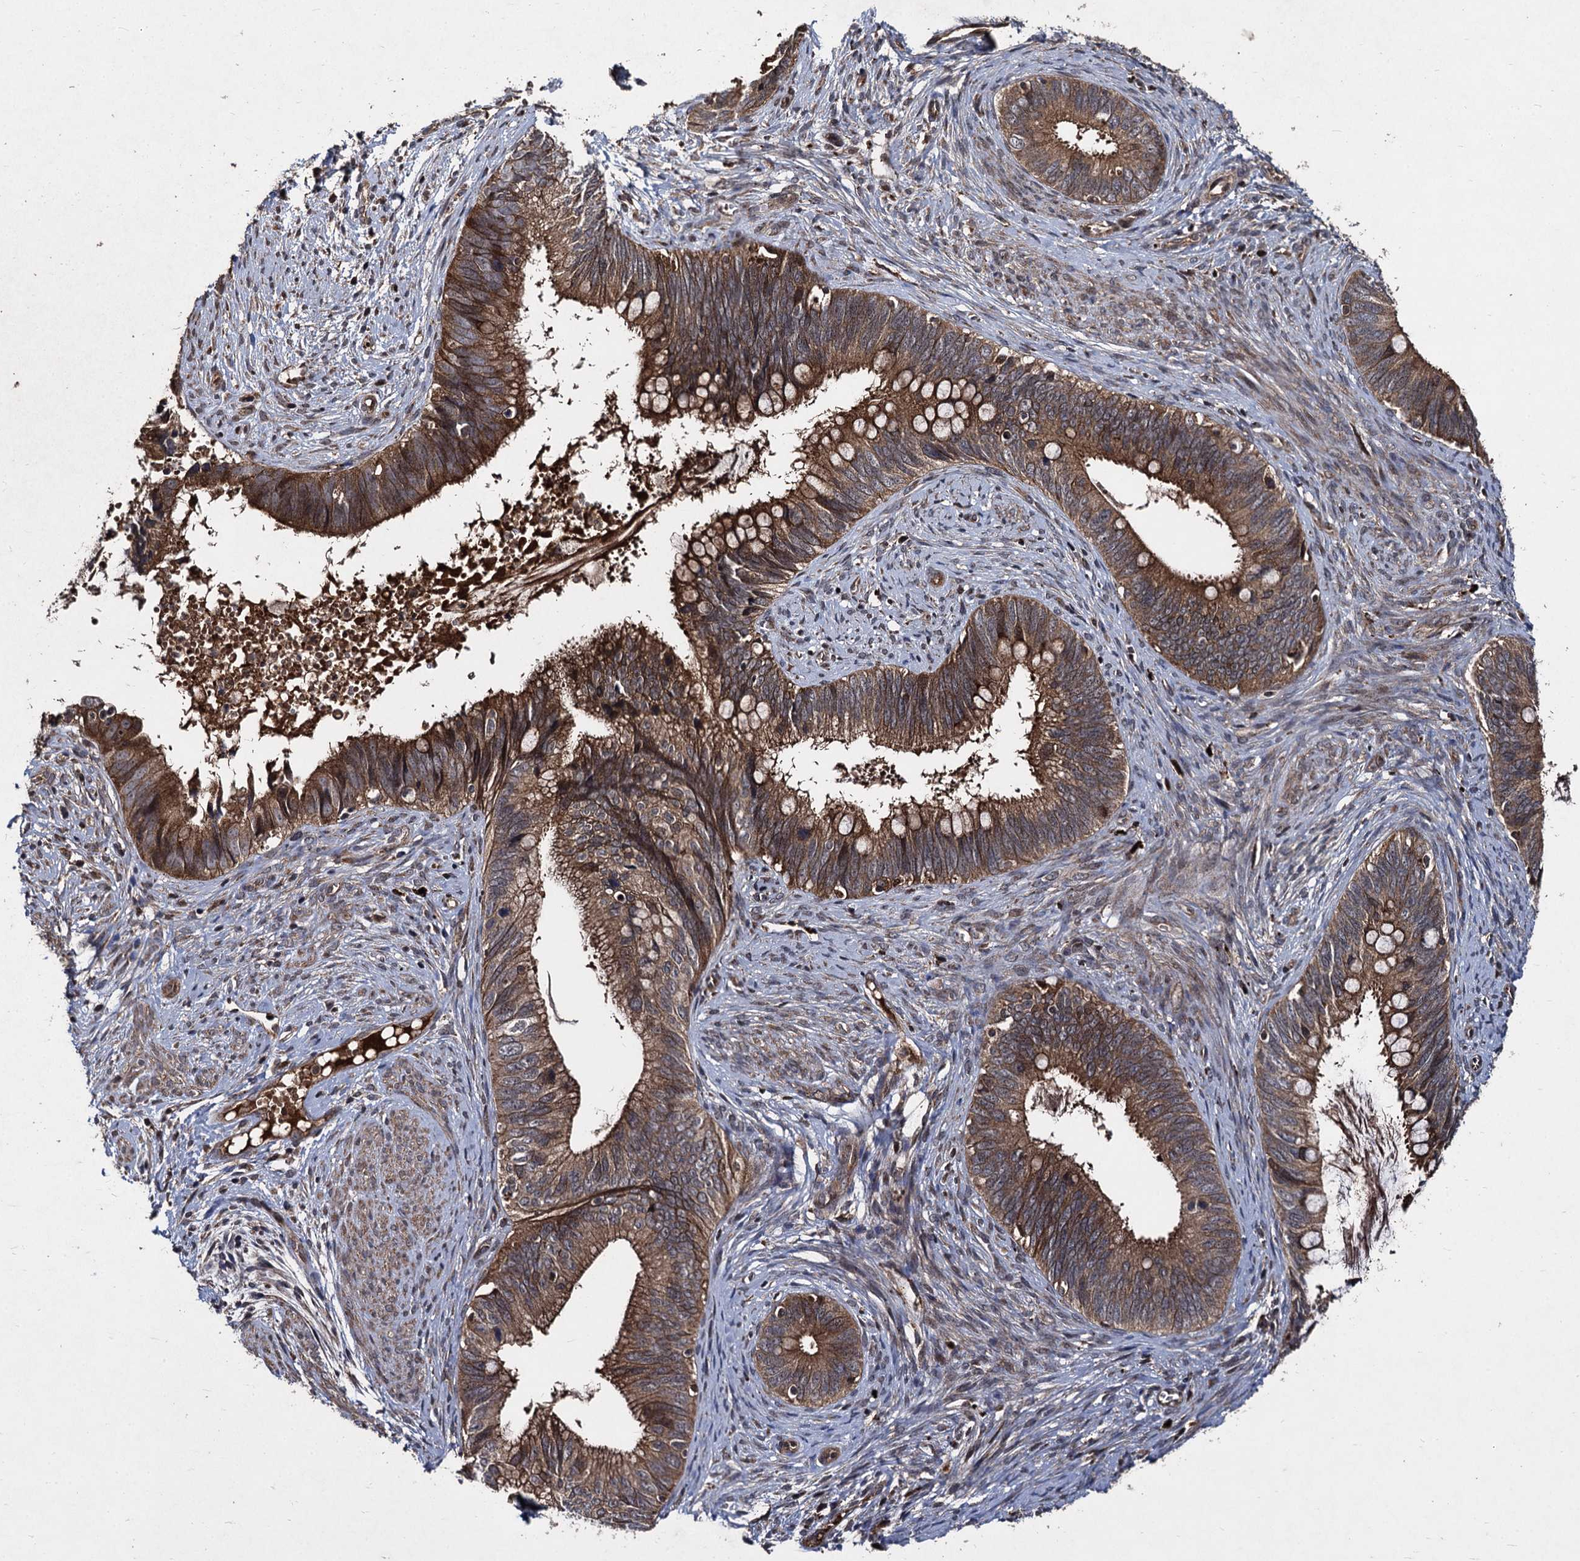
{"staining": {"intensity": "strong", "quantity": ">75%", "location": "cytoplasmic/membranous"}, "tissue": "cervical cancer", "cell_type": "Tumor cells", "image_type": "cancer", "snomed": [{"axis": "morphology", "description": "Adenocarcinoma, NOS"}, {"axis": "topography", "description": "Cervix"}], "caption": "Brown immunohistochemical staining in cervical cancer shows strong cytoplasmic/membranous positivity in about >75% of tumor cells.", "gene": "BCL2L2", "patient": {"sex": "female", "age": 42}}